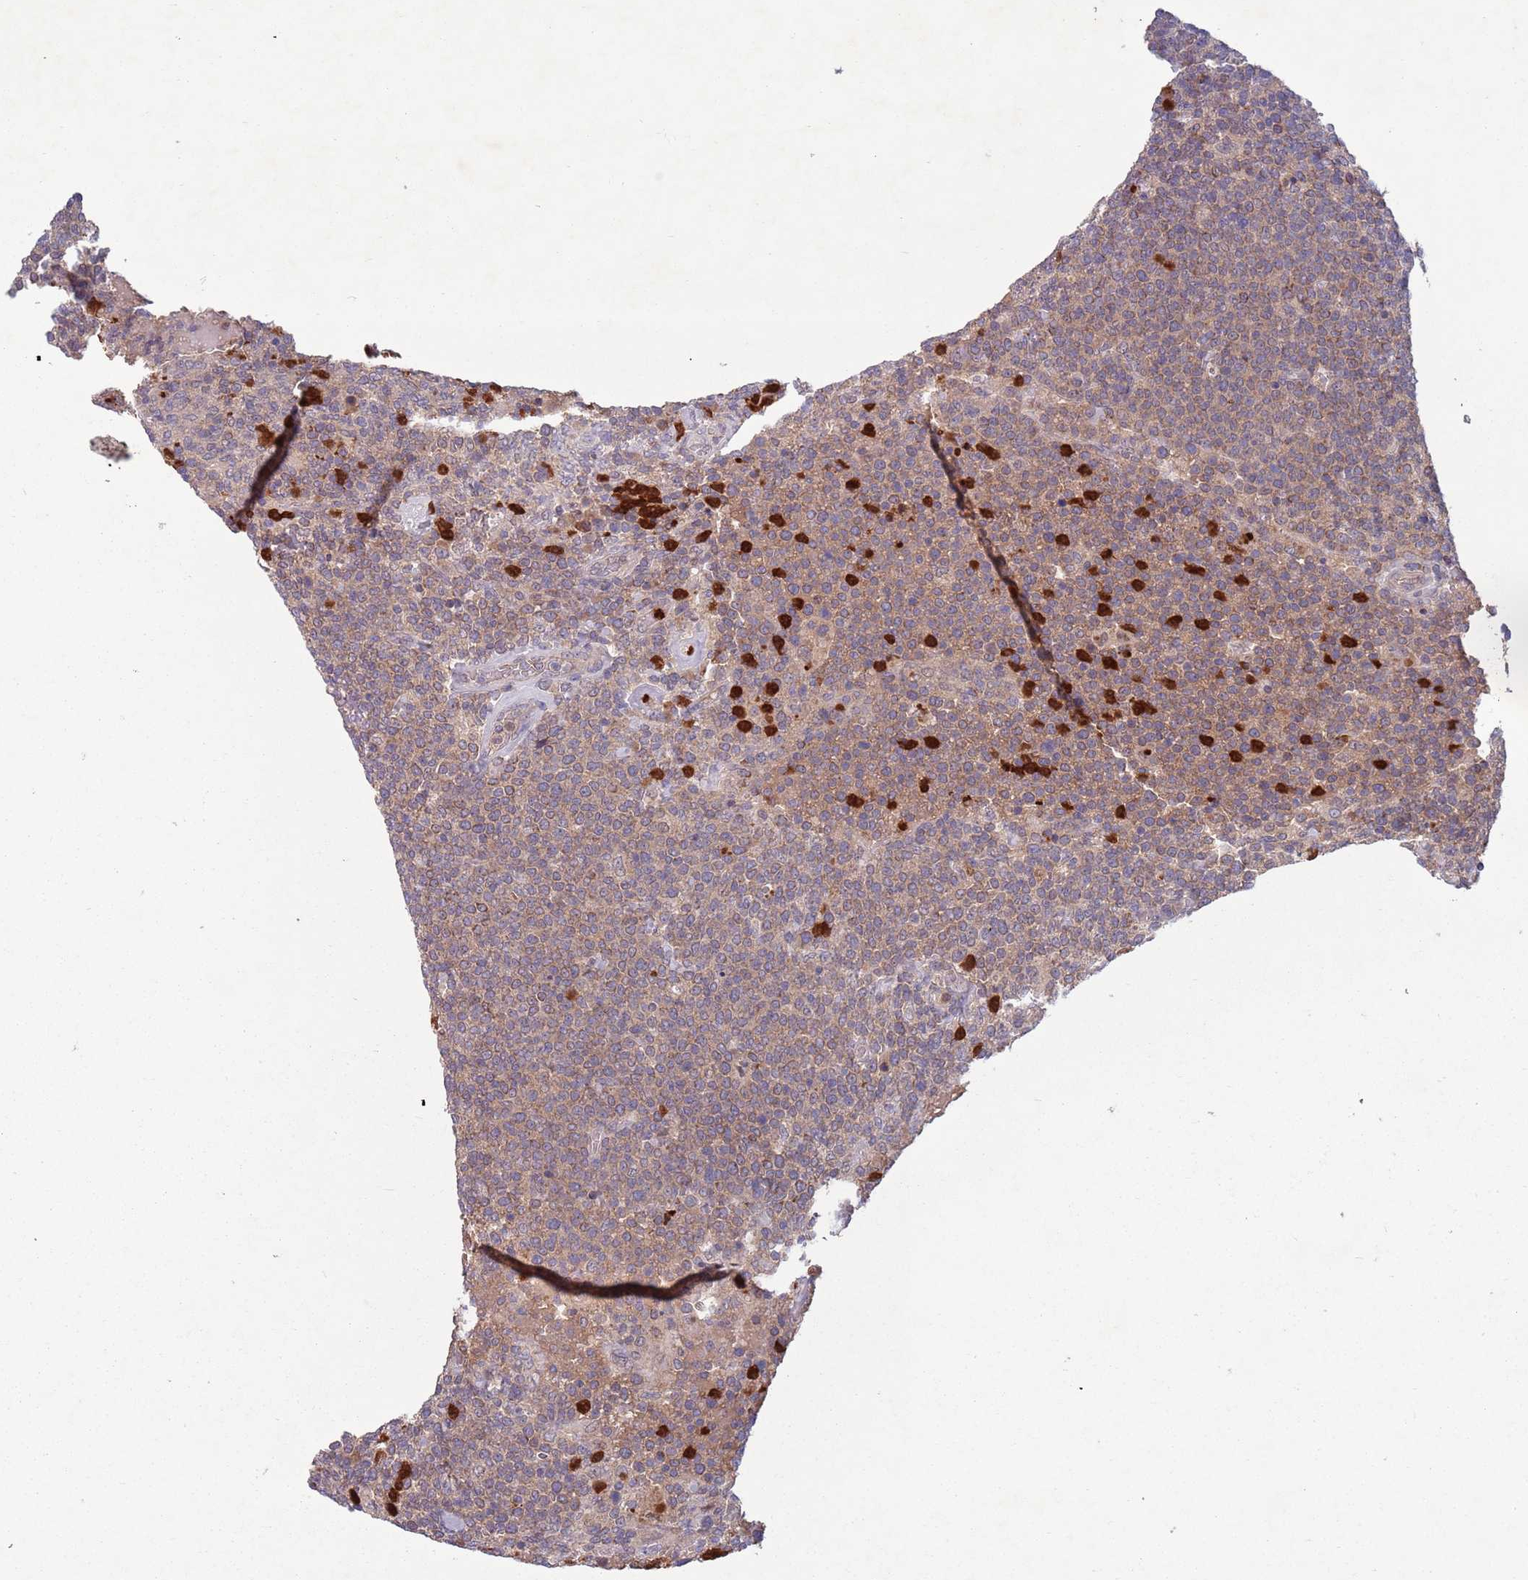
{"staining": {"intensity": "weak", "quantity": ">75%", "location": "cytoplasmic/membranous"}, "tissue": "lymphoma", "cell_type": "Tumor cells", "image_type": "cancer", "snomed": [{"axis": "morphology", "description": "Malignant lymphoma, non-Hodgkin's type, High grade"}, {"axis": "topography", "description": "Lymph node"}], "caption": "A low amount of weak cytoplasmic/membranous staining is identified in about >75% of tumor cells in lymphoma tissue. The staining was performed using DAB (3,3'-diaminobenzidine) to visualize the protein expression in brown, while the nuclei were stained in blue with hematoxylin (Magnification: 20x).", "gene": "TYW1", "patient": {"sex": "male", "age": 61}}